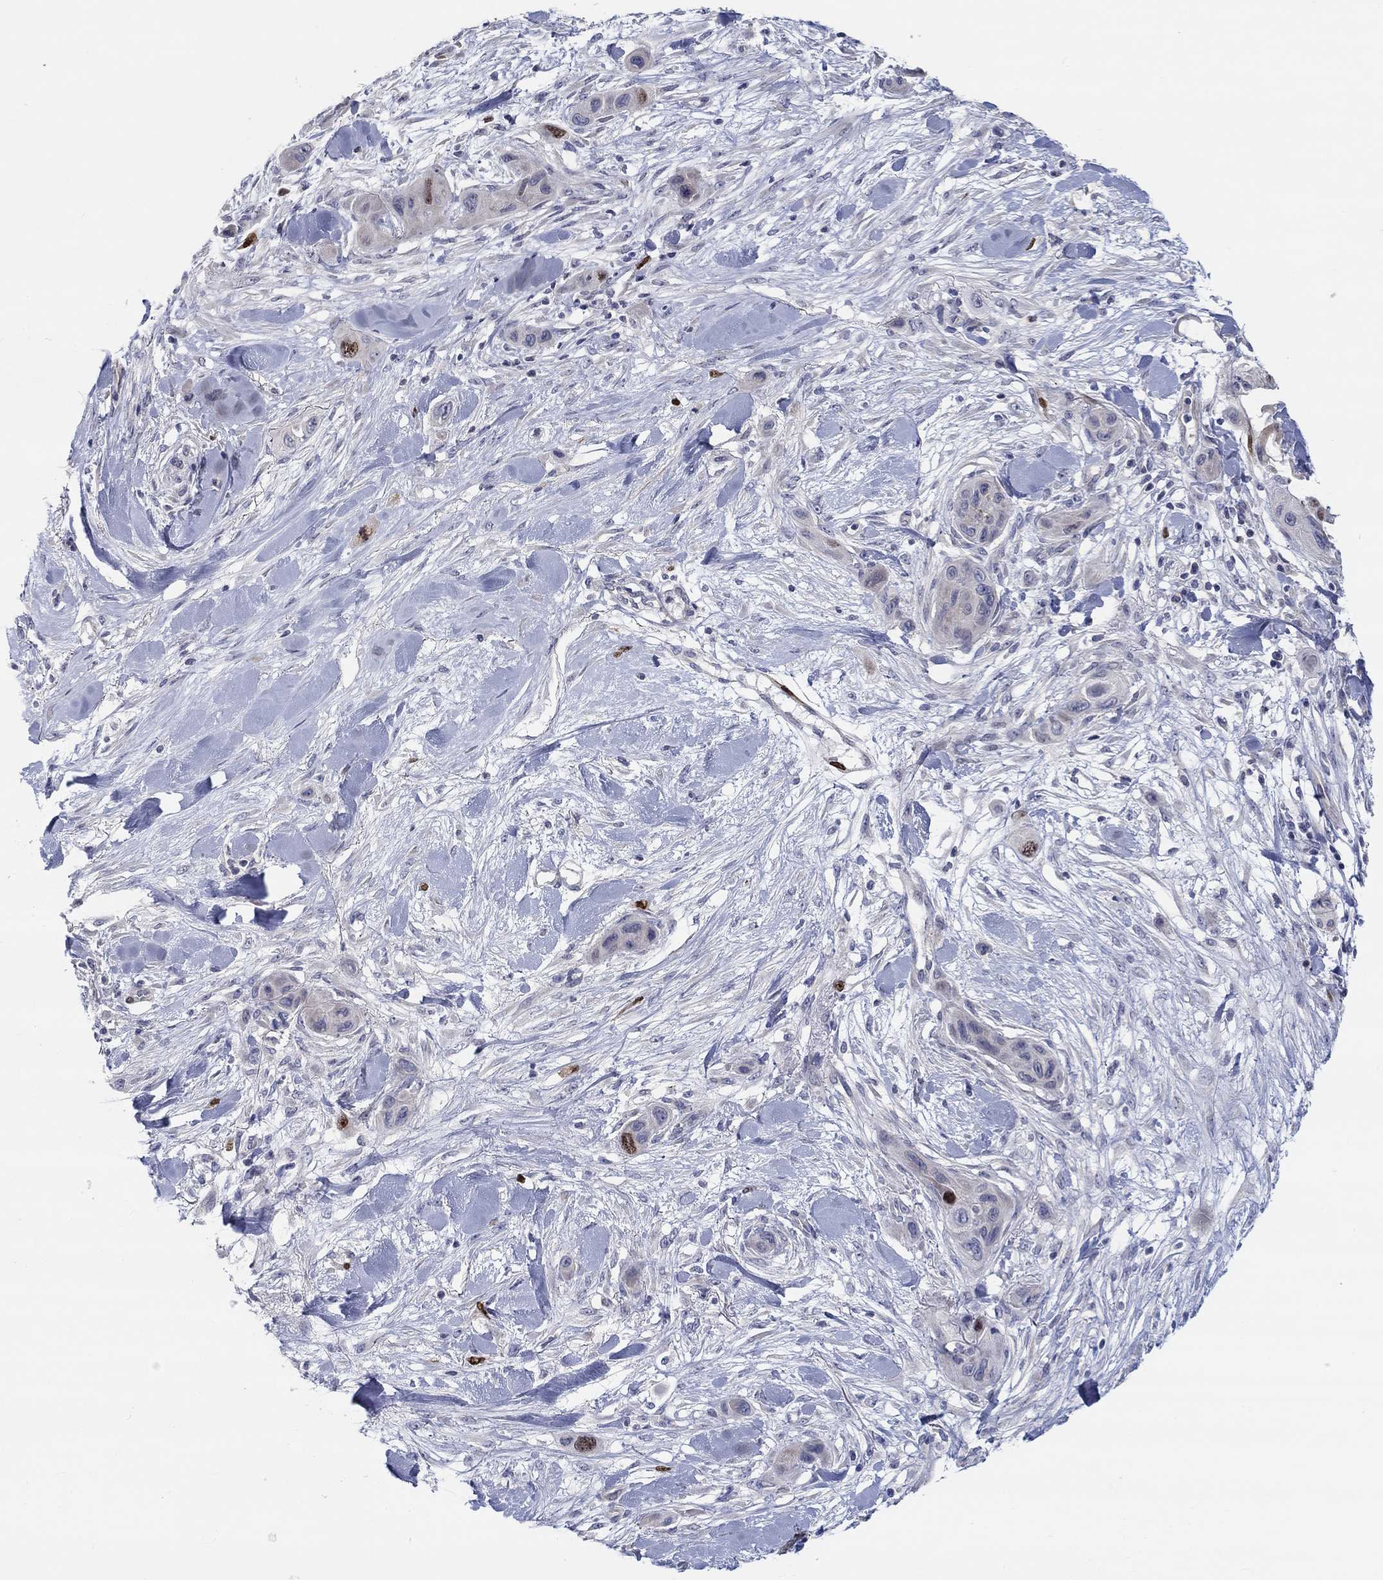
{"staining": {"intensity": "moderate", "quantity": "<25%", "location": "nuclear"}, "tissue": "skin cancer", "cell_type": "Tumor cells", "image_type": "cancer", "snomed": [{"axis": "morphology", "description": "Squamous cell carcinoma, NOS"}, {"axis": "topography", "description": "Skin"}], "caption": "Protein staining shows moderate nuclear expression in approximately <25% of tumor cells in skin cancer. (brown staining indicates protein expression, while blue staining denotes nuclei).", "gene": "PRC1", "patient": {"sex": "male", "age": 79}}